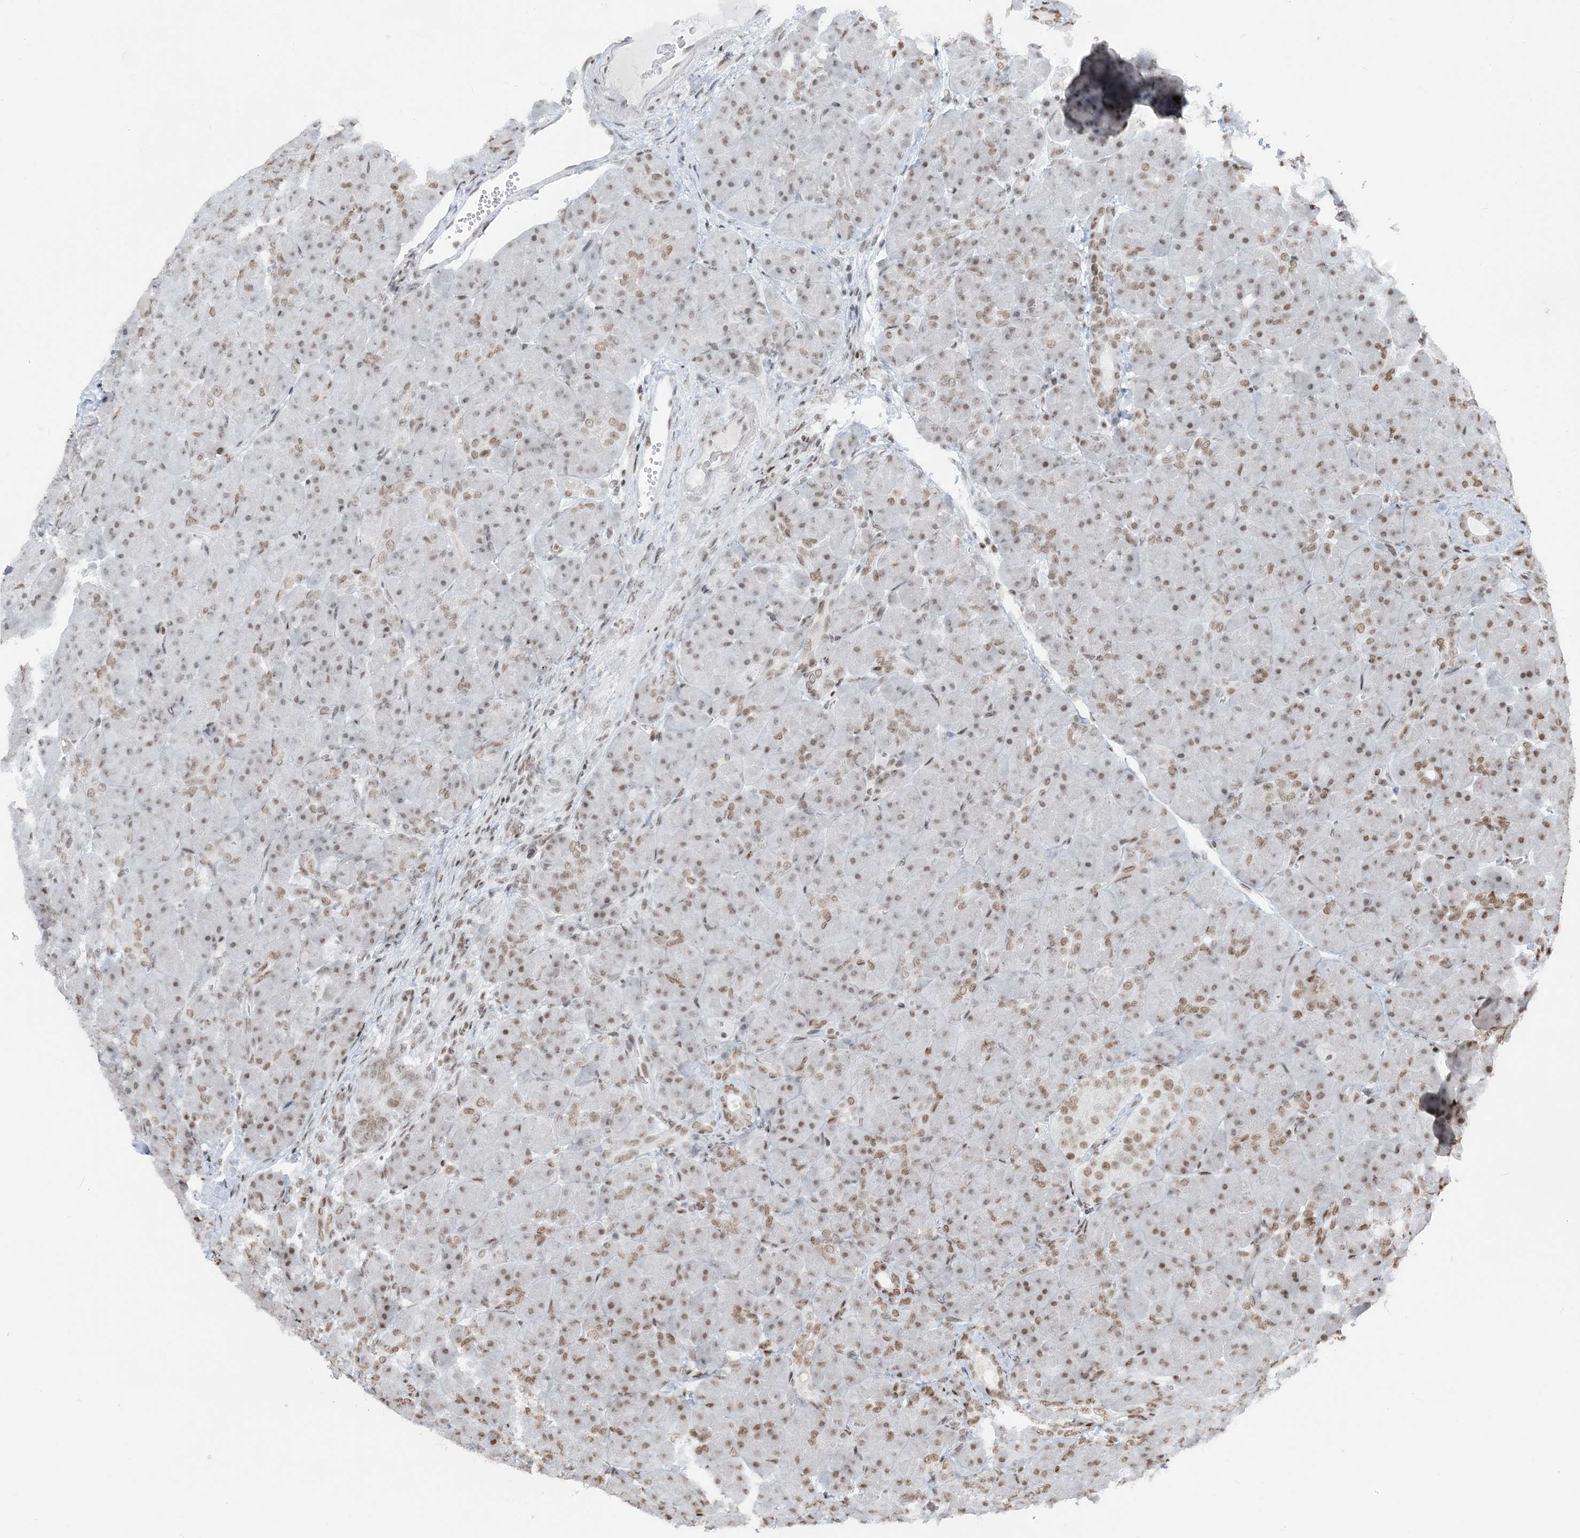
{"staining": {"intensity": "moderate", "quantity": ">75%", "location": "nuclear"}, "tissue": "pancreas", "cell_type": "Exocrine glandular cells", "image_type": "normal", "snomed": [{"axis": "morphology", "description": "Normal tissue, NOS"}, {"axis": "topography", "description": "Pancreas"}], "caption": "Moderate nuclear protein positivity is present in about >75% of exocrine glandular cells in pancreas.", "gene": "H3", "patient": {"sex": "male", "age": 66}}